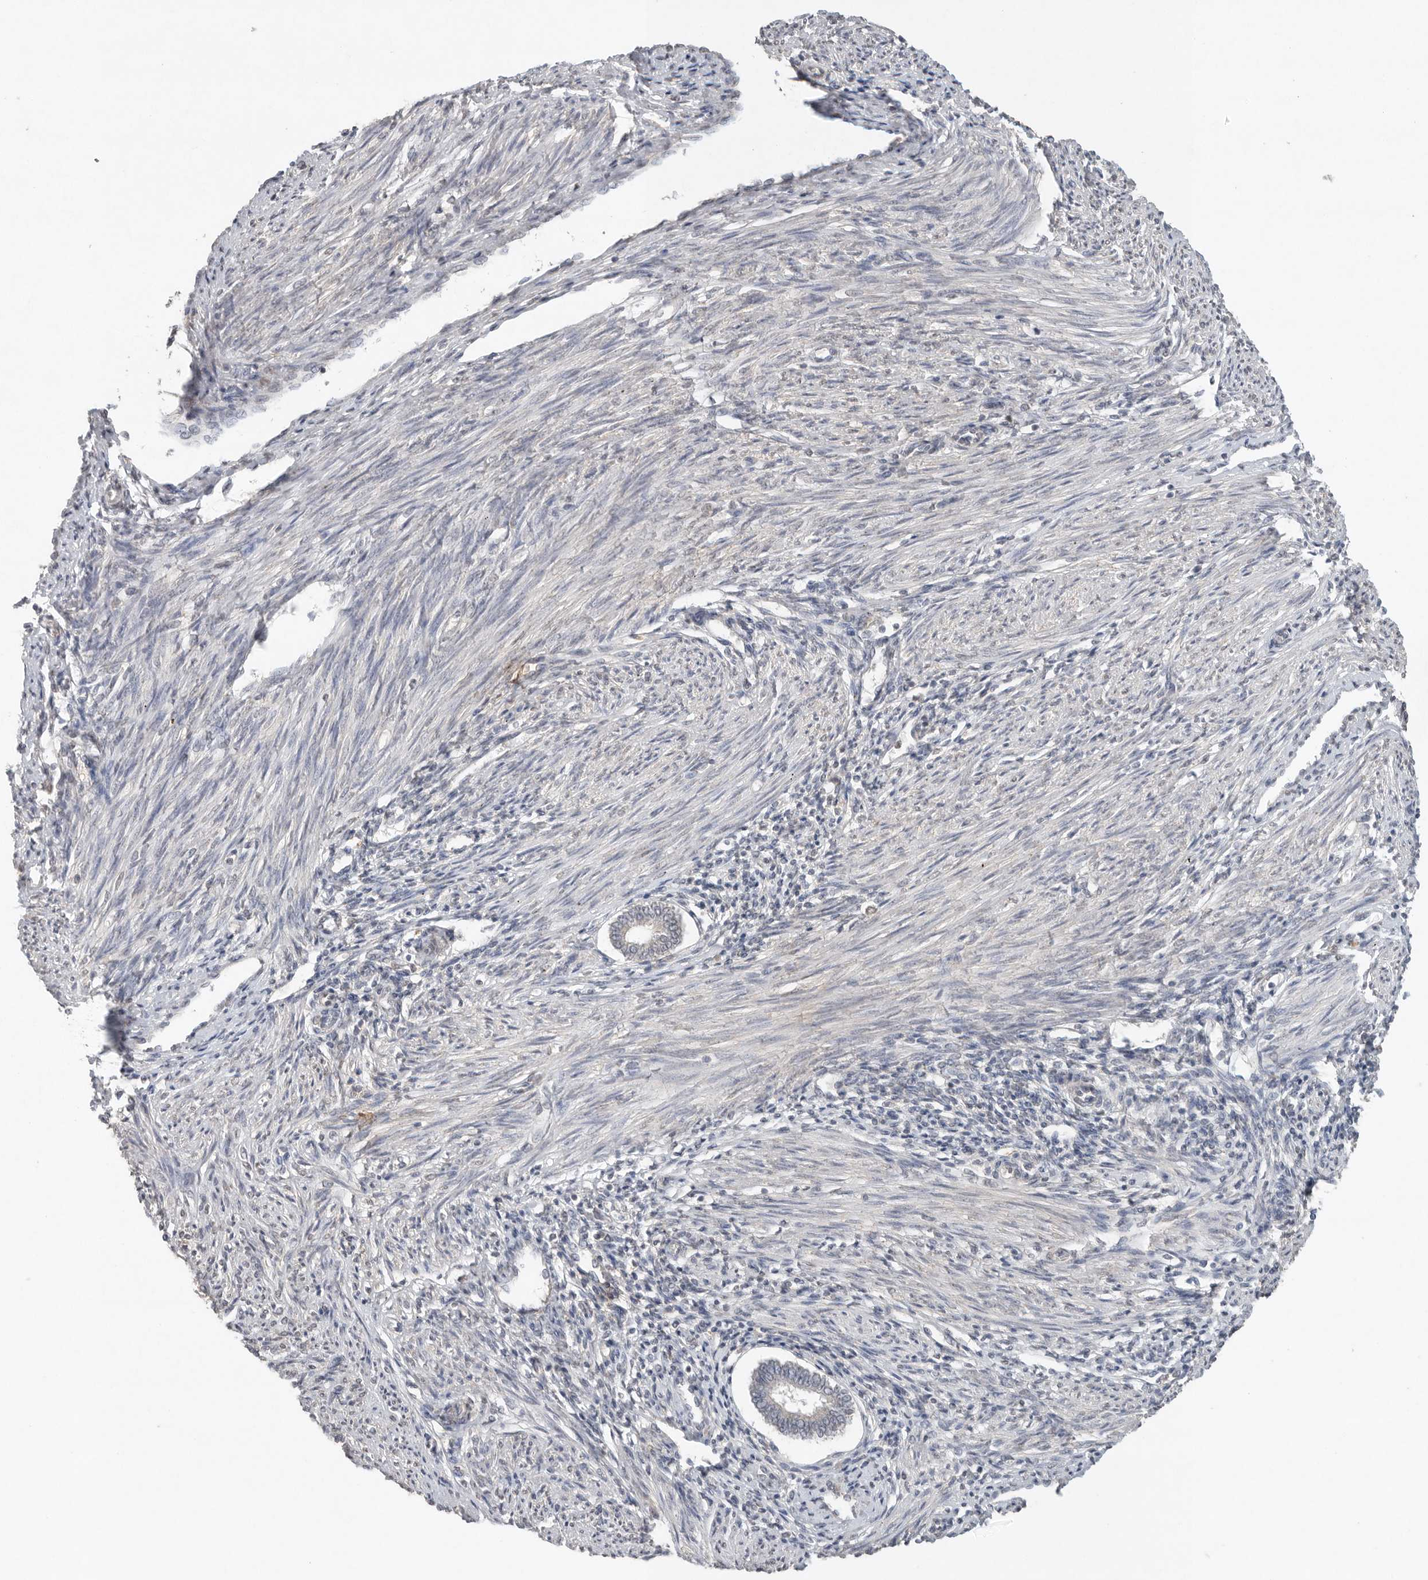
{"staining": {"intensity": "negative", "quantity": "none", "location": "none"}, "tissue": "endometrium", "cell_type": "Cells in endometrial stroma", "image_type": "normal", "snomed": [{"axis": "morphology", "description": "Normal tissue, NOS"}, {"axis": "topography", "description": "Endometrium"}], "caption": "Cells in endometrial stroma are negative for protein expression in benign human endometrium. (IHC, brightfield microscopy, high magnification).", "gene": "KLK5", "patient": {"sex": "female", "age": 42}}